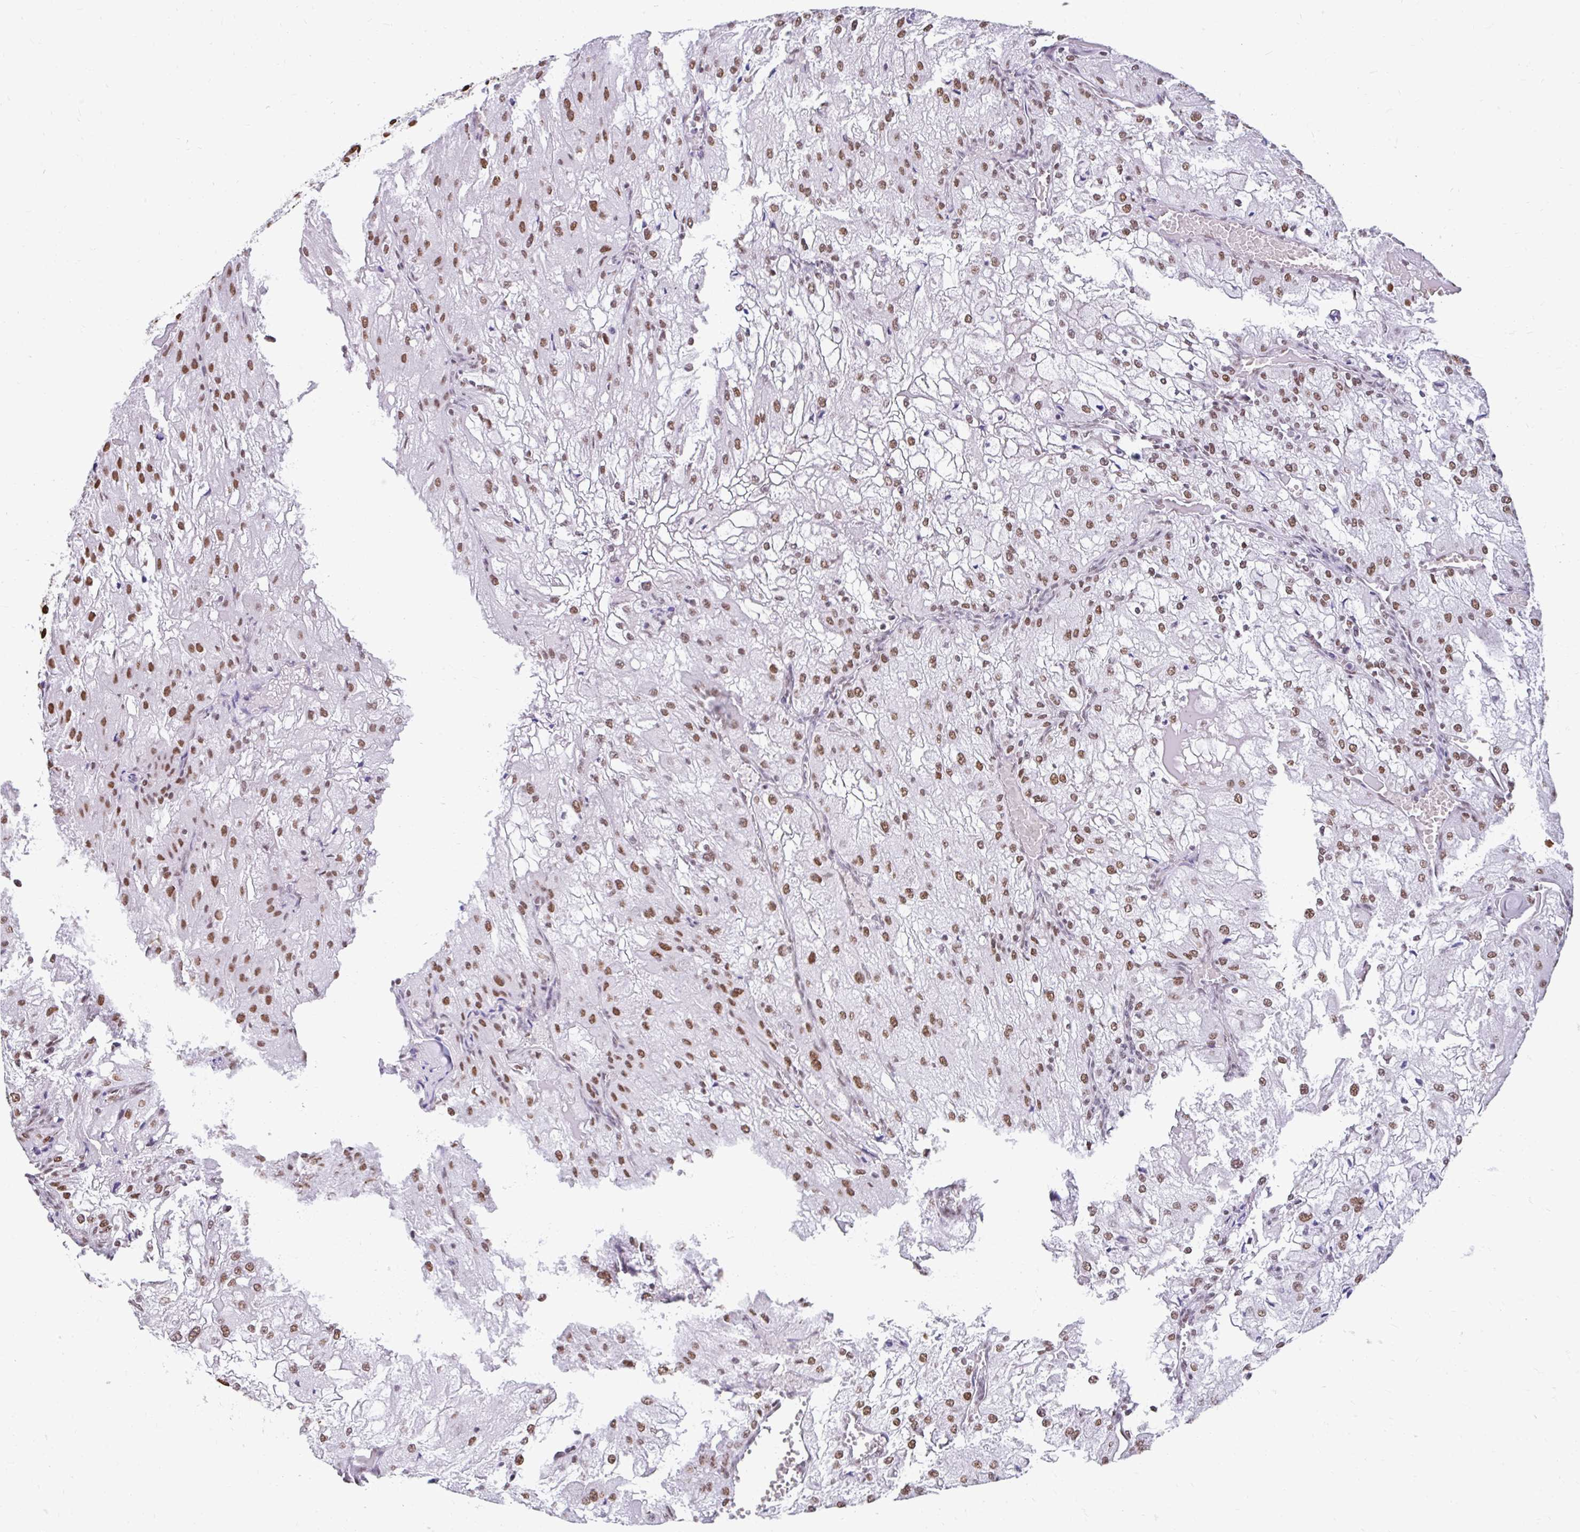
{"staining": {"intensity": "moderate", "quantity": "25%-75%", "location": "nuclear"}, "tissue": "renal cancer", "cell_type": "Tumor cells", "image_type": "cancer", "snomed": [{"axis": "morphology", "description": "Adenocarcinoma, NOS"}, {"axis": "topography", "description": "Kidney"}], "caption": "The micrograph exhibits a brown stain indicating the presence of a protein in the nuclear of tumor cells in renal adenocarcinoma. (DAB IHC, brown staining for protein, blue staining for nuclei).", "gene": "KHDRBS1", "patient": {"sex": "female", "age": 74}}